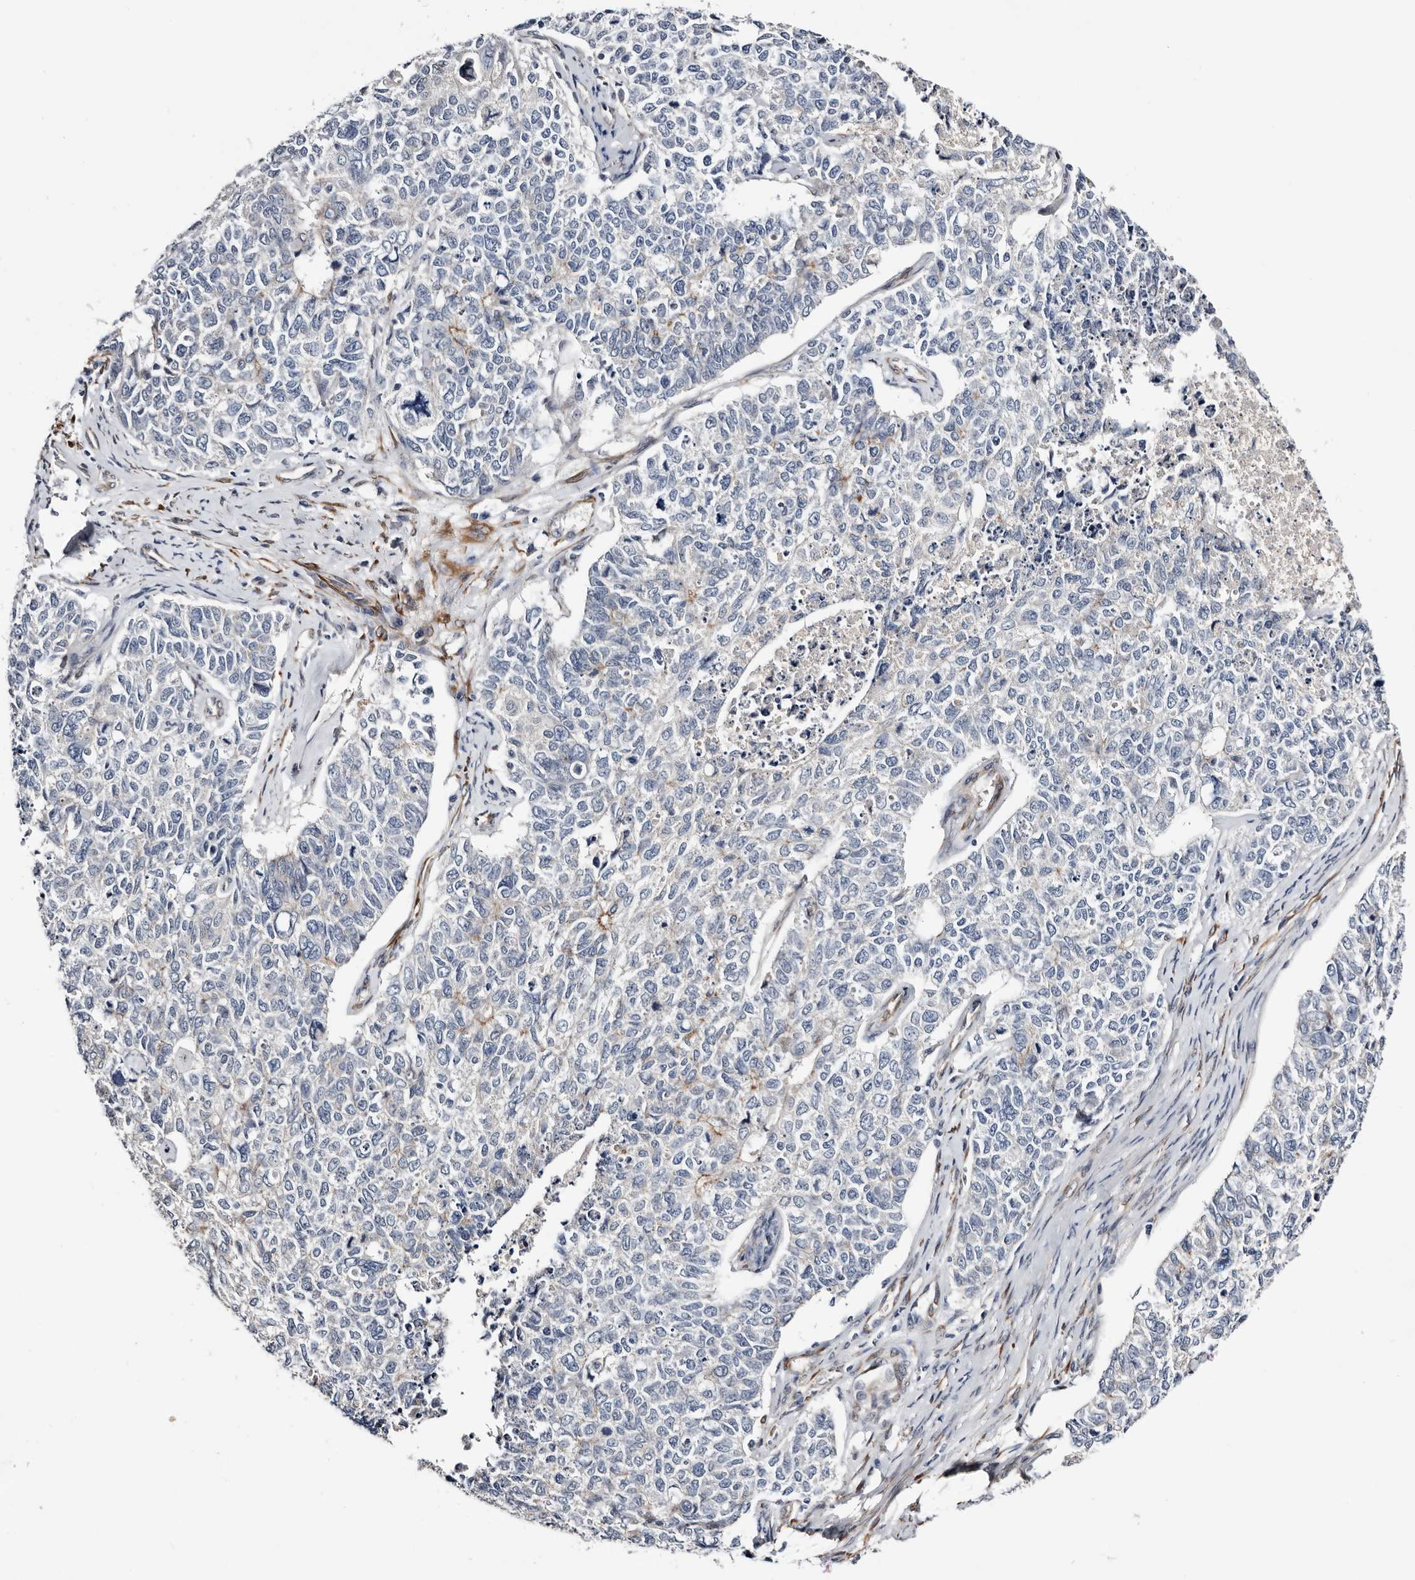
{"staining": {"intensity": "negative", "quantity": "none", "location": "none"}, "tissue": "cervical cancer", "cell_type": "Tumor cells", "image_type": "cancer", "snomed": [{"axis": "morphology", "description": "Squamous cell carcinoma, NOS"}, {"axis": "topography", "description": "Cervix"}], "caption": "Immunohistochemical staining of squamous cell carcinoma (cervical) demonstrates no significant expression in tumor cells.", "gene": "USH1C", "patient": {"sex": "female", "age": 63}}